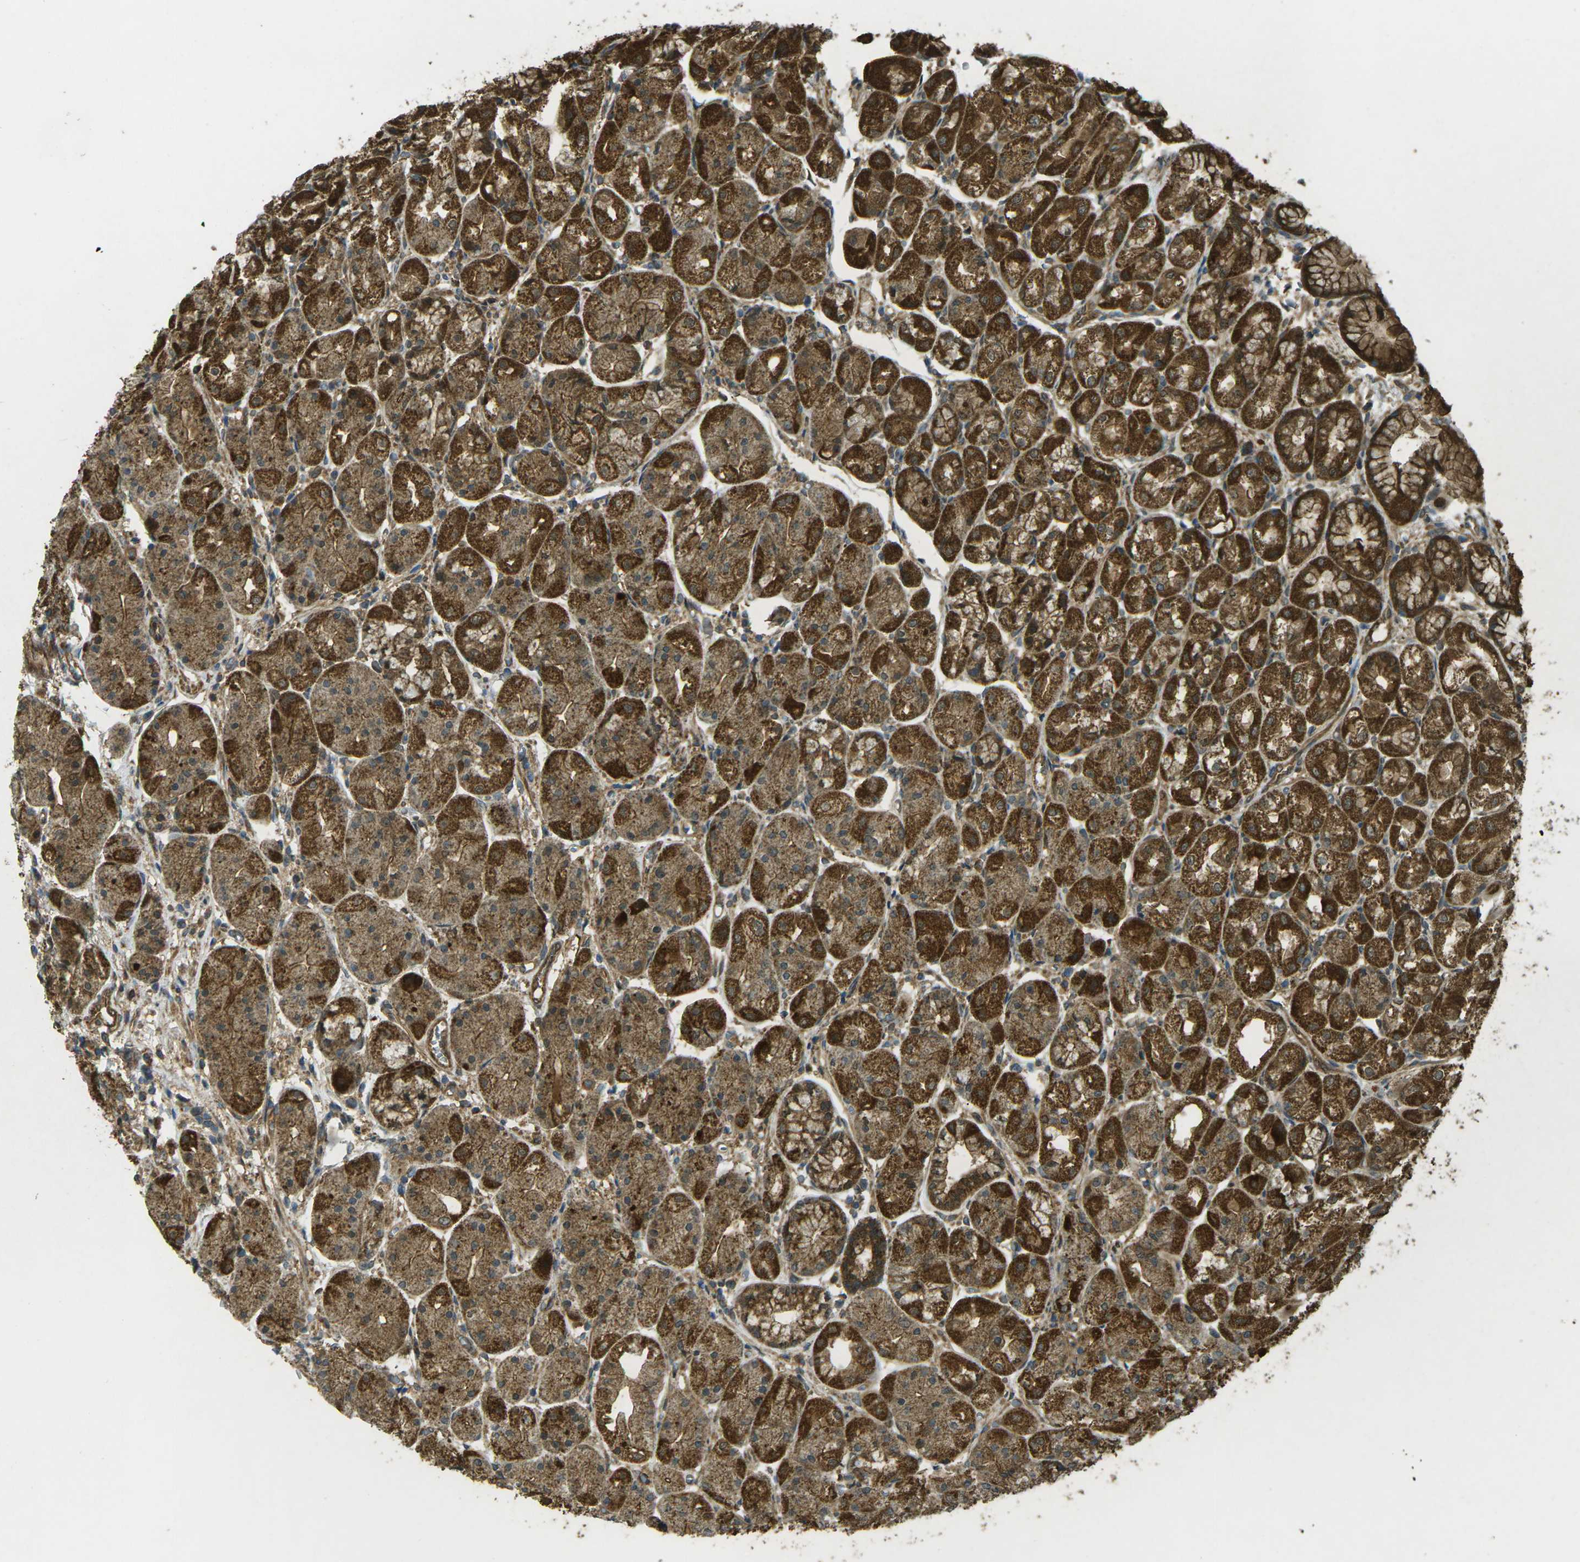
{"staining": {"intensity": "strong", "quantity": ">75%", "location": "cytoplasmic/membranous"}, "tissue": "stomach", "cell_type": "Glandular cells", "image_type": "normal", "snomed": [{"axis": "morphology", "description": "Normal tissue, NOS"}, {"axis": "topography", "description": "Stomach, upper"}], "caption": "A micrograph of human stomach stained for a protein reveals strong cytoplasmic/membranous brown staining in glandular cells.", "gene": "CHMP3", "patient": {"sex": "male", "age": 72}}